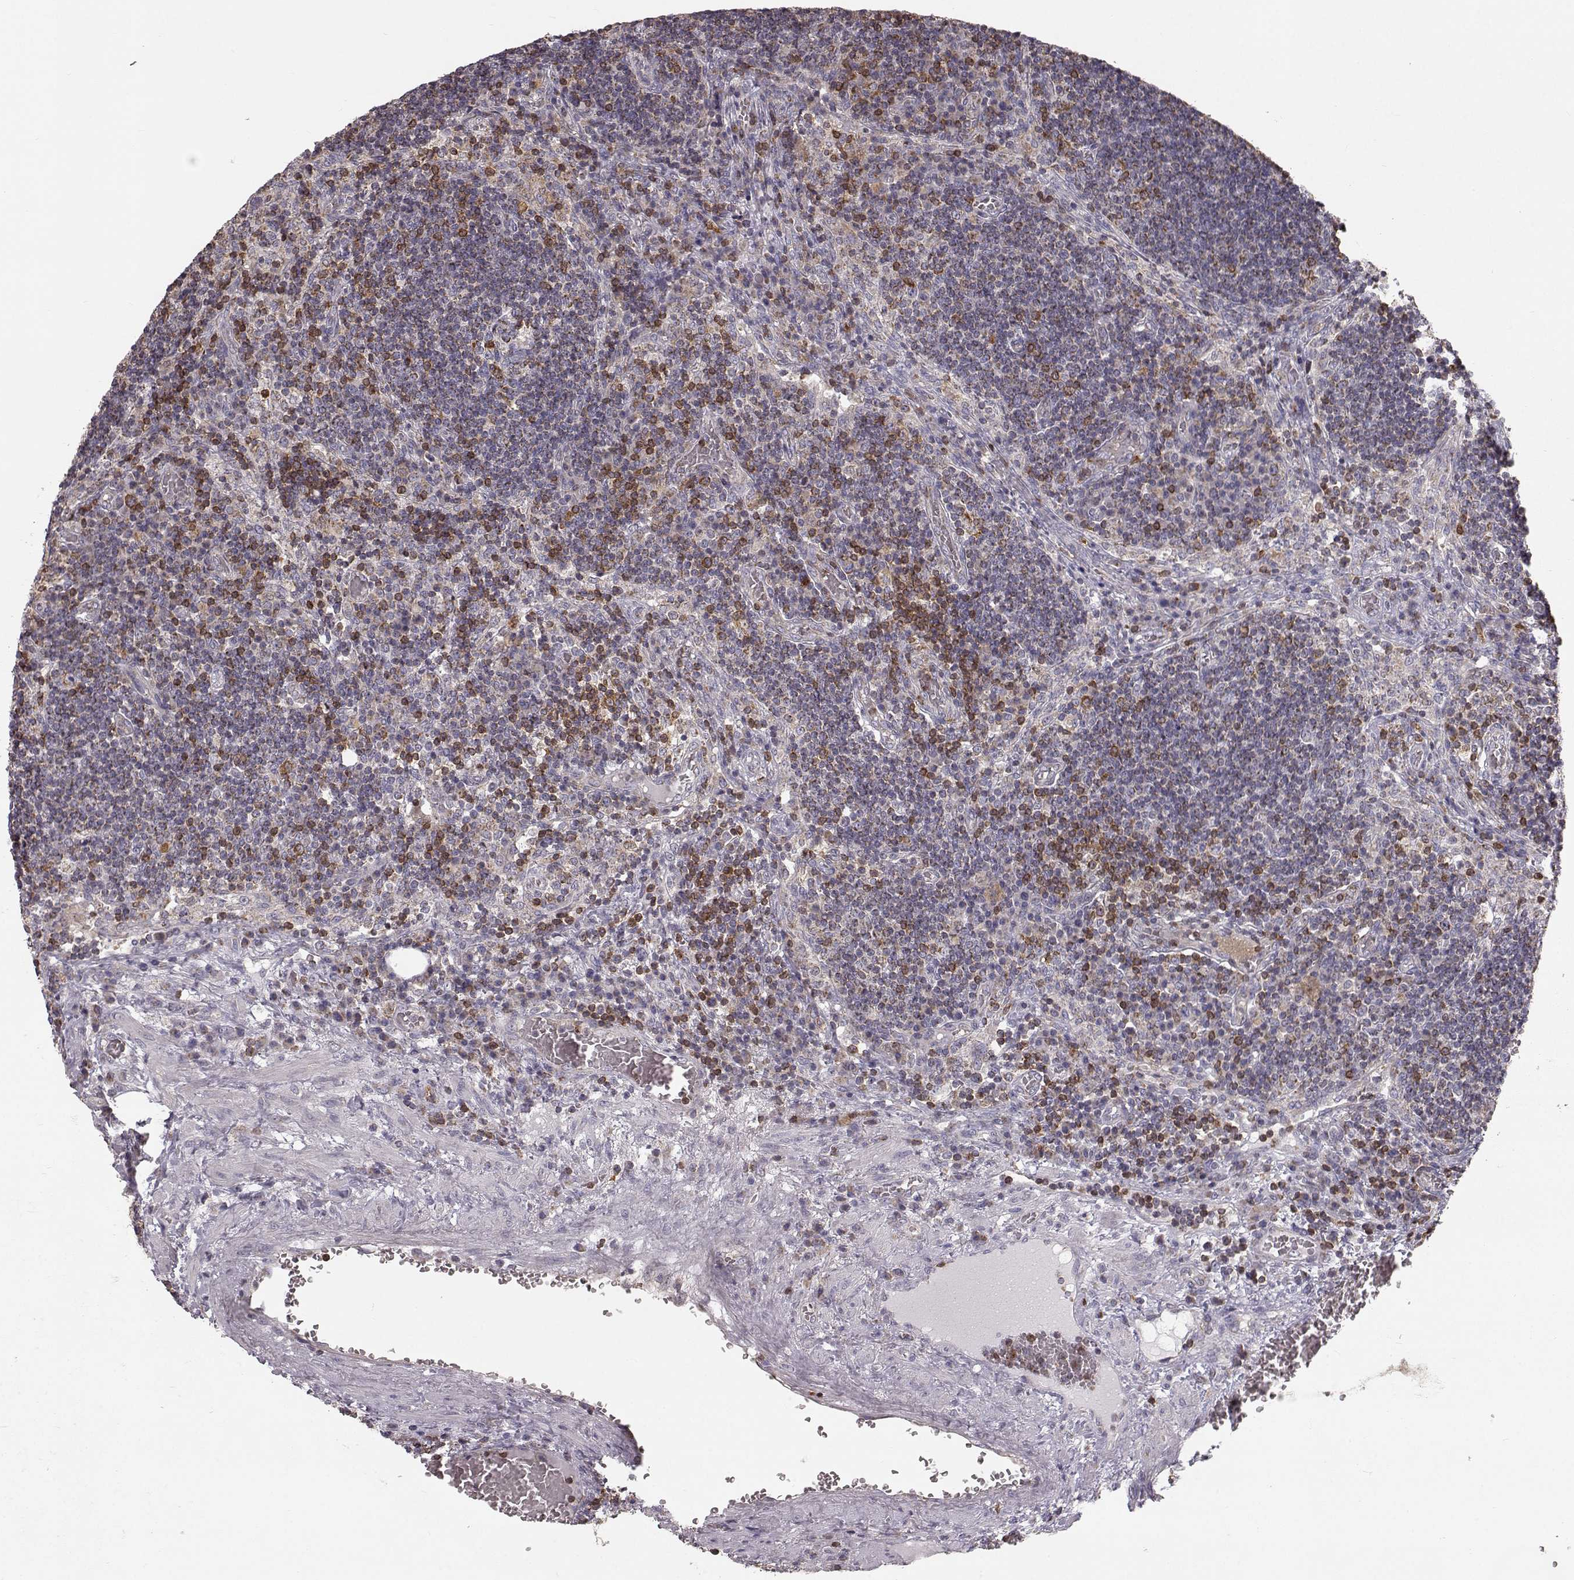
{"staining": {"intensity": "strong", "quantity": ">75%", "location": "cytoplasmic/membranous"}, "tissue": "lymph node", "cell_type": "Germinal center cells", "image_type": "normal", "snomed": [{"axis": "morphology", "description": "Normal tissue, NOS"}, {"axis": "topography", "description": "Lymph node"}], "caption": "A histopathology image of lymph node stained for a protein demonstrates strong cytoplasmic/membranous brown staining in germinal center cells.", "gene": "GRAP2", "patient": {"sex": "male", "age": 63}}